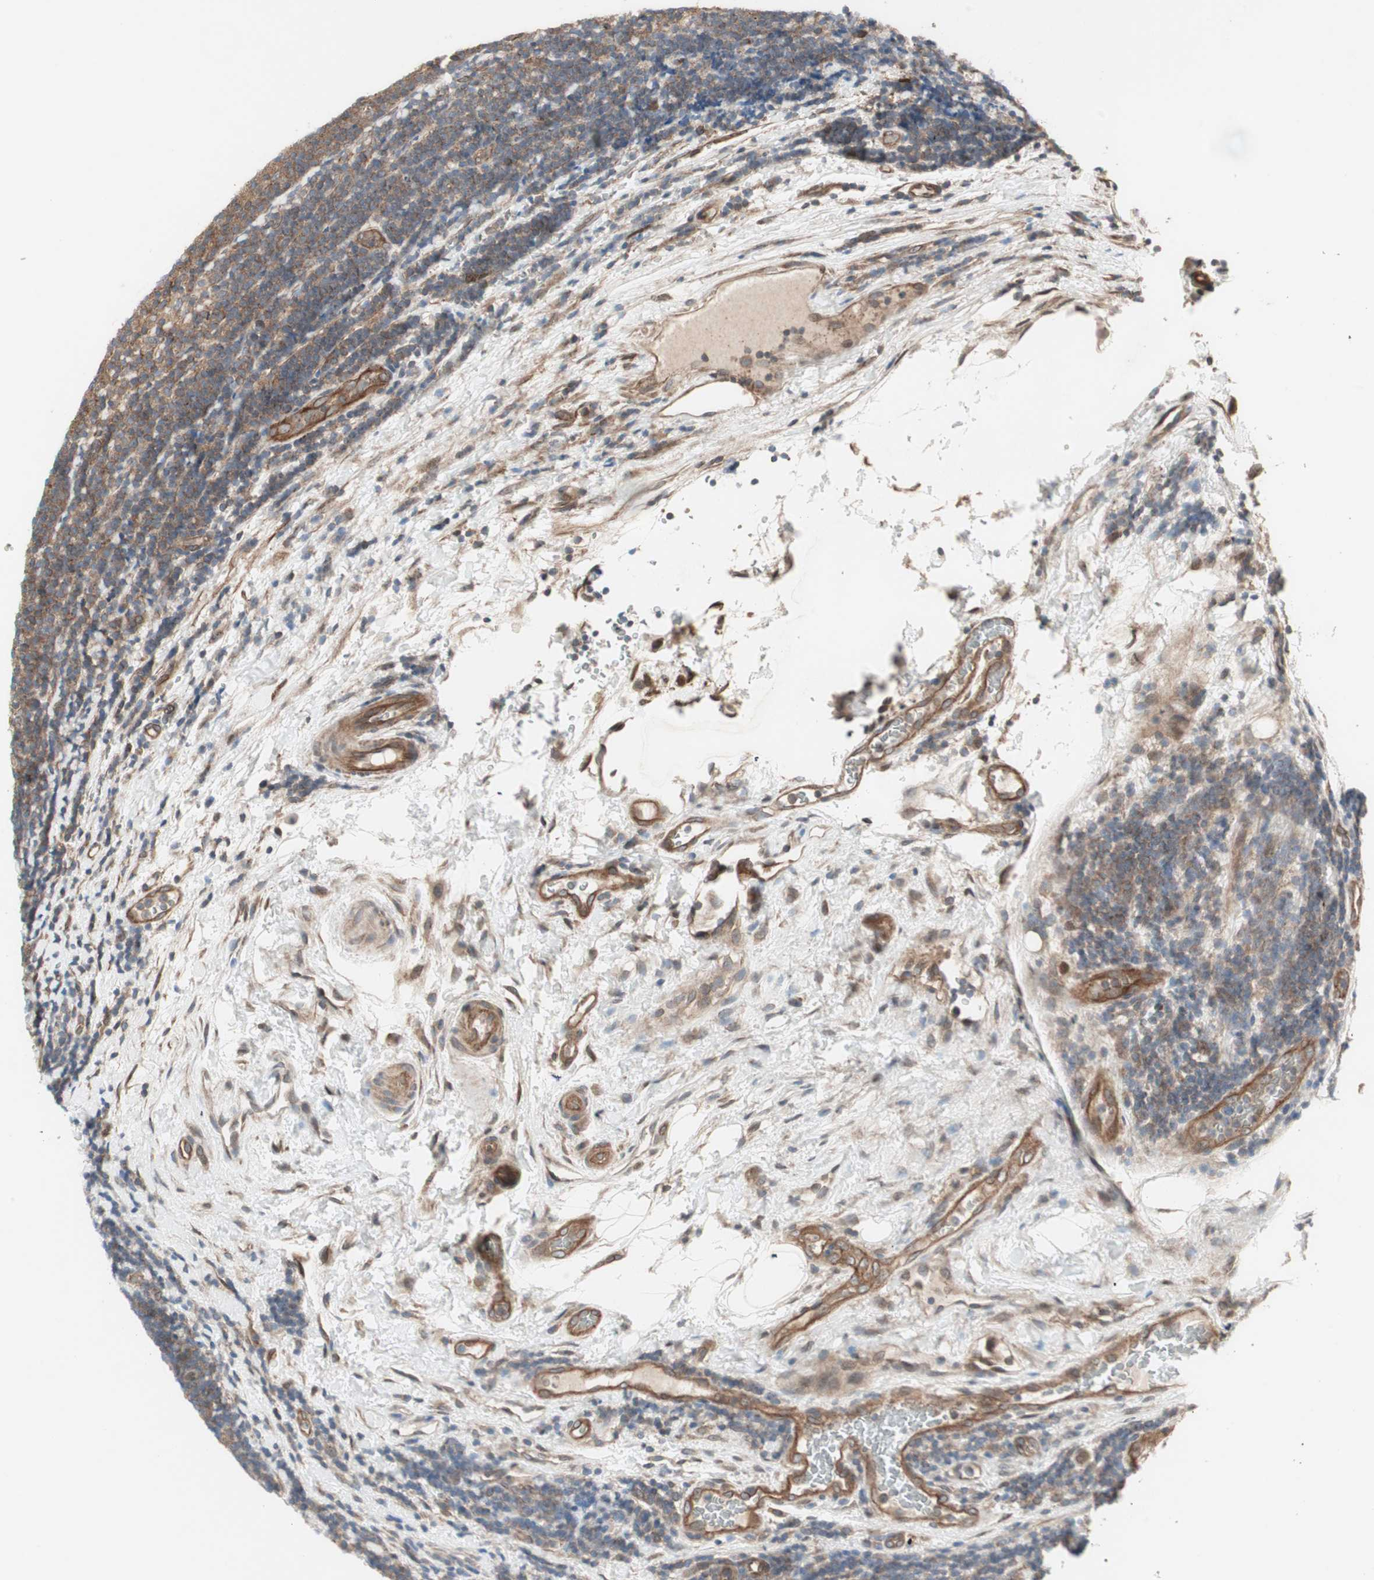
{"staining": {"intensity": "moderate", "quantity": ">75%", "location": "cytoplasmic/membranous"}, "tissue": "lymphoma", "cell_type": "Tumor cells", "image_type": "cancer", "snomed": [{"axis": "morphology", "description": "Malignant lymphoma, non-Hodgkin's type, Low grade"}, {"axis": "topography", "description": "Lymph node"}], "caption": "About >75% of tumor cells in human low-grade malignant lymphoma, non-Hodgkin's type demonstrate moderate cytoplasmic/membranous protein expression as visualized by brown immunohistochemical staining.", "gene": "PFDN1", "patient": {"sex": "male", "age": 83}}